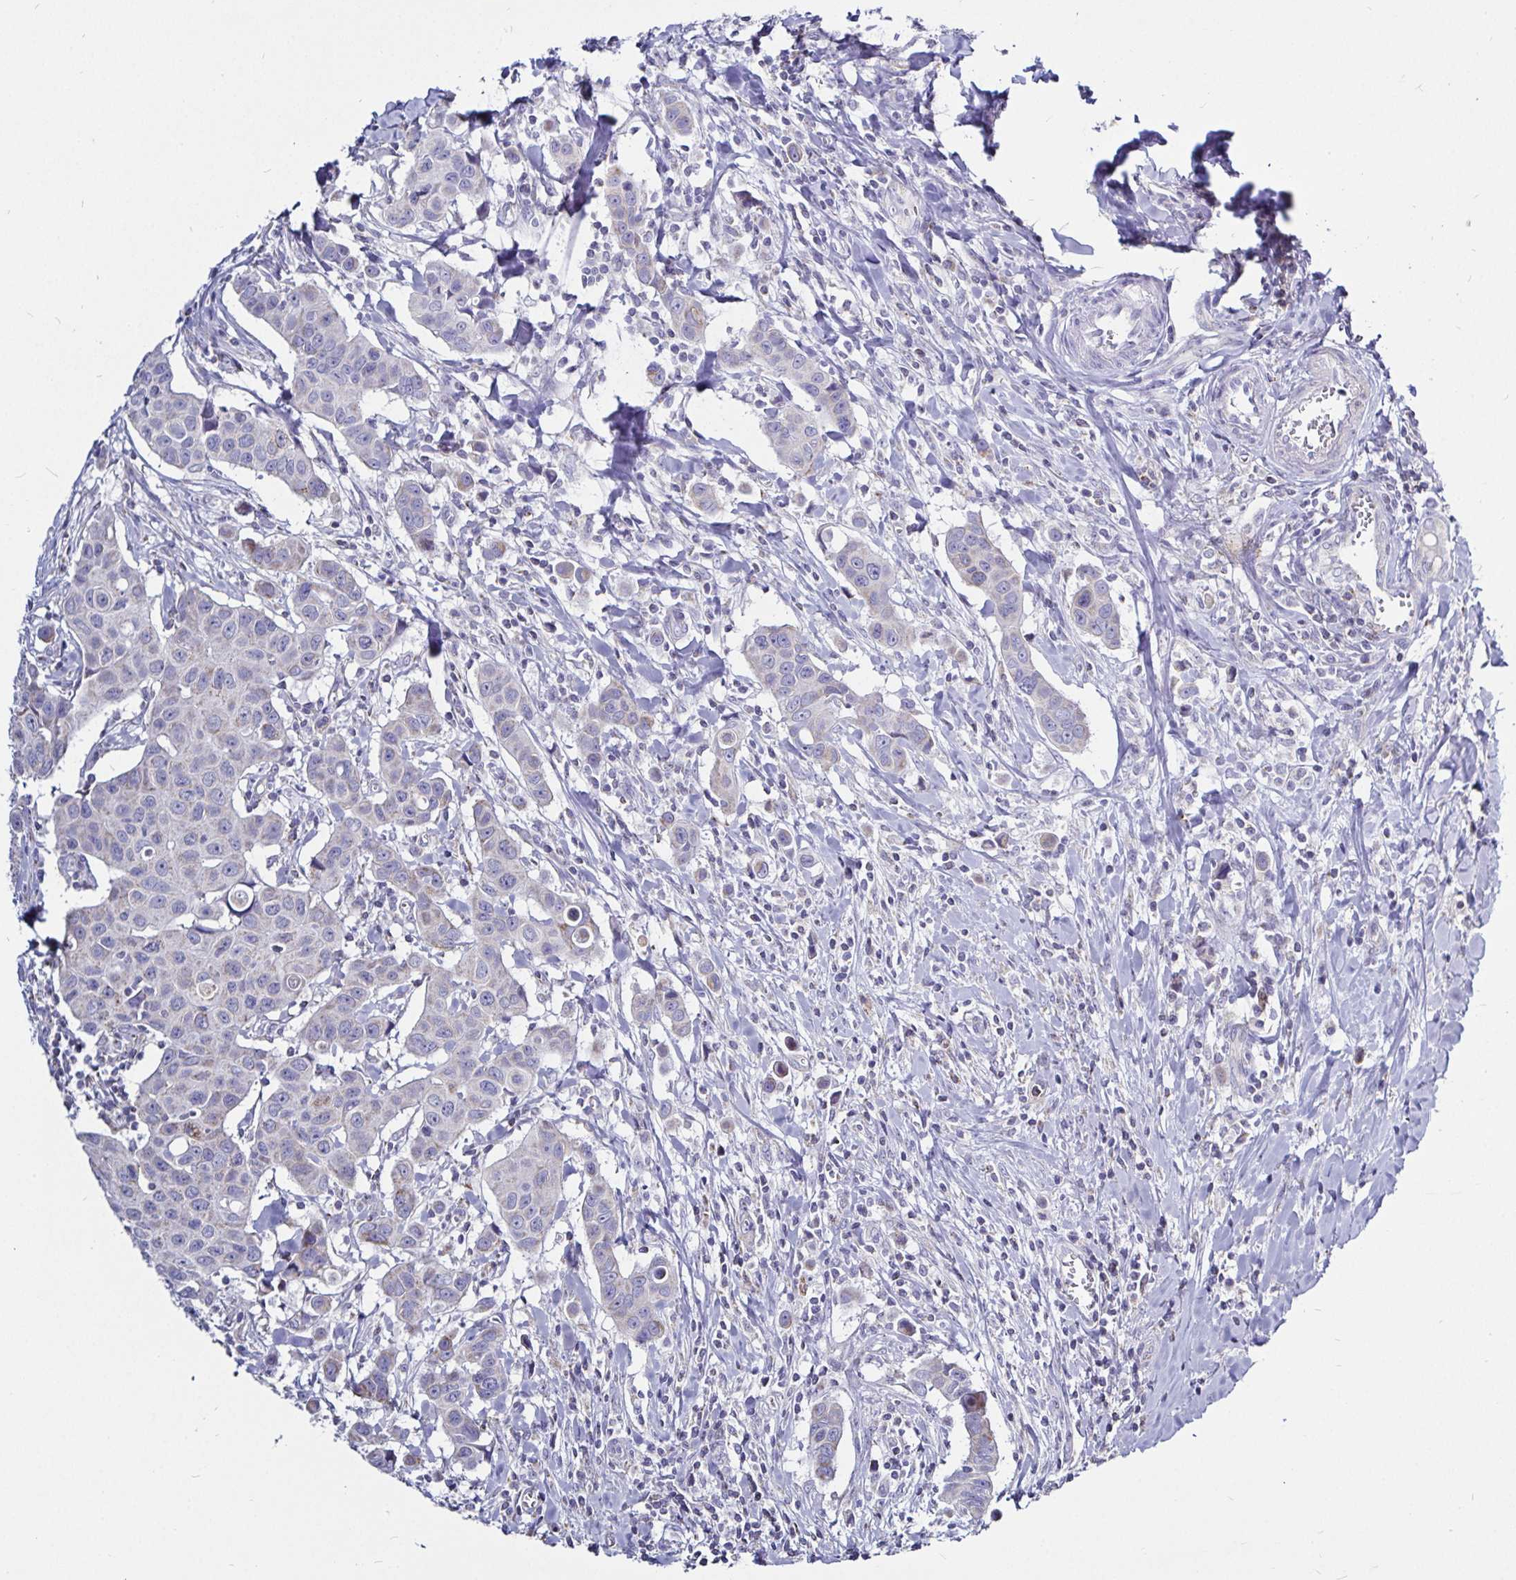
{"staining": {"intensity": "negative", "quantity": "none", "location": "none"}, "tissue": "breast cancer", "cell_type": "Tumor cells", "image_type": "cancer", "snomed": [{"axis": "morphology", "description": "Duct carcinoma"}, {"axis": "topography", "description": "Breast"}], "caption": "Tumor cells show no significant protein staining in intraductal carcinoma (breast).", "gene": "PGAM2", "patient": {"sex": "female", "age": 24}}